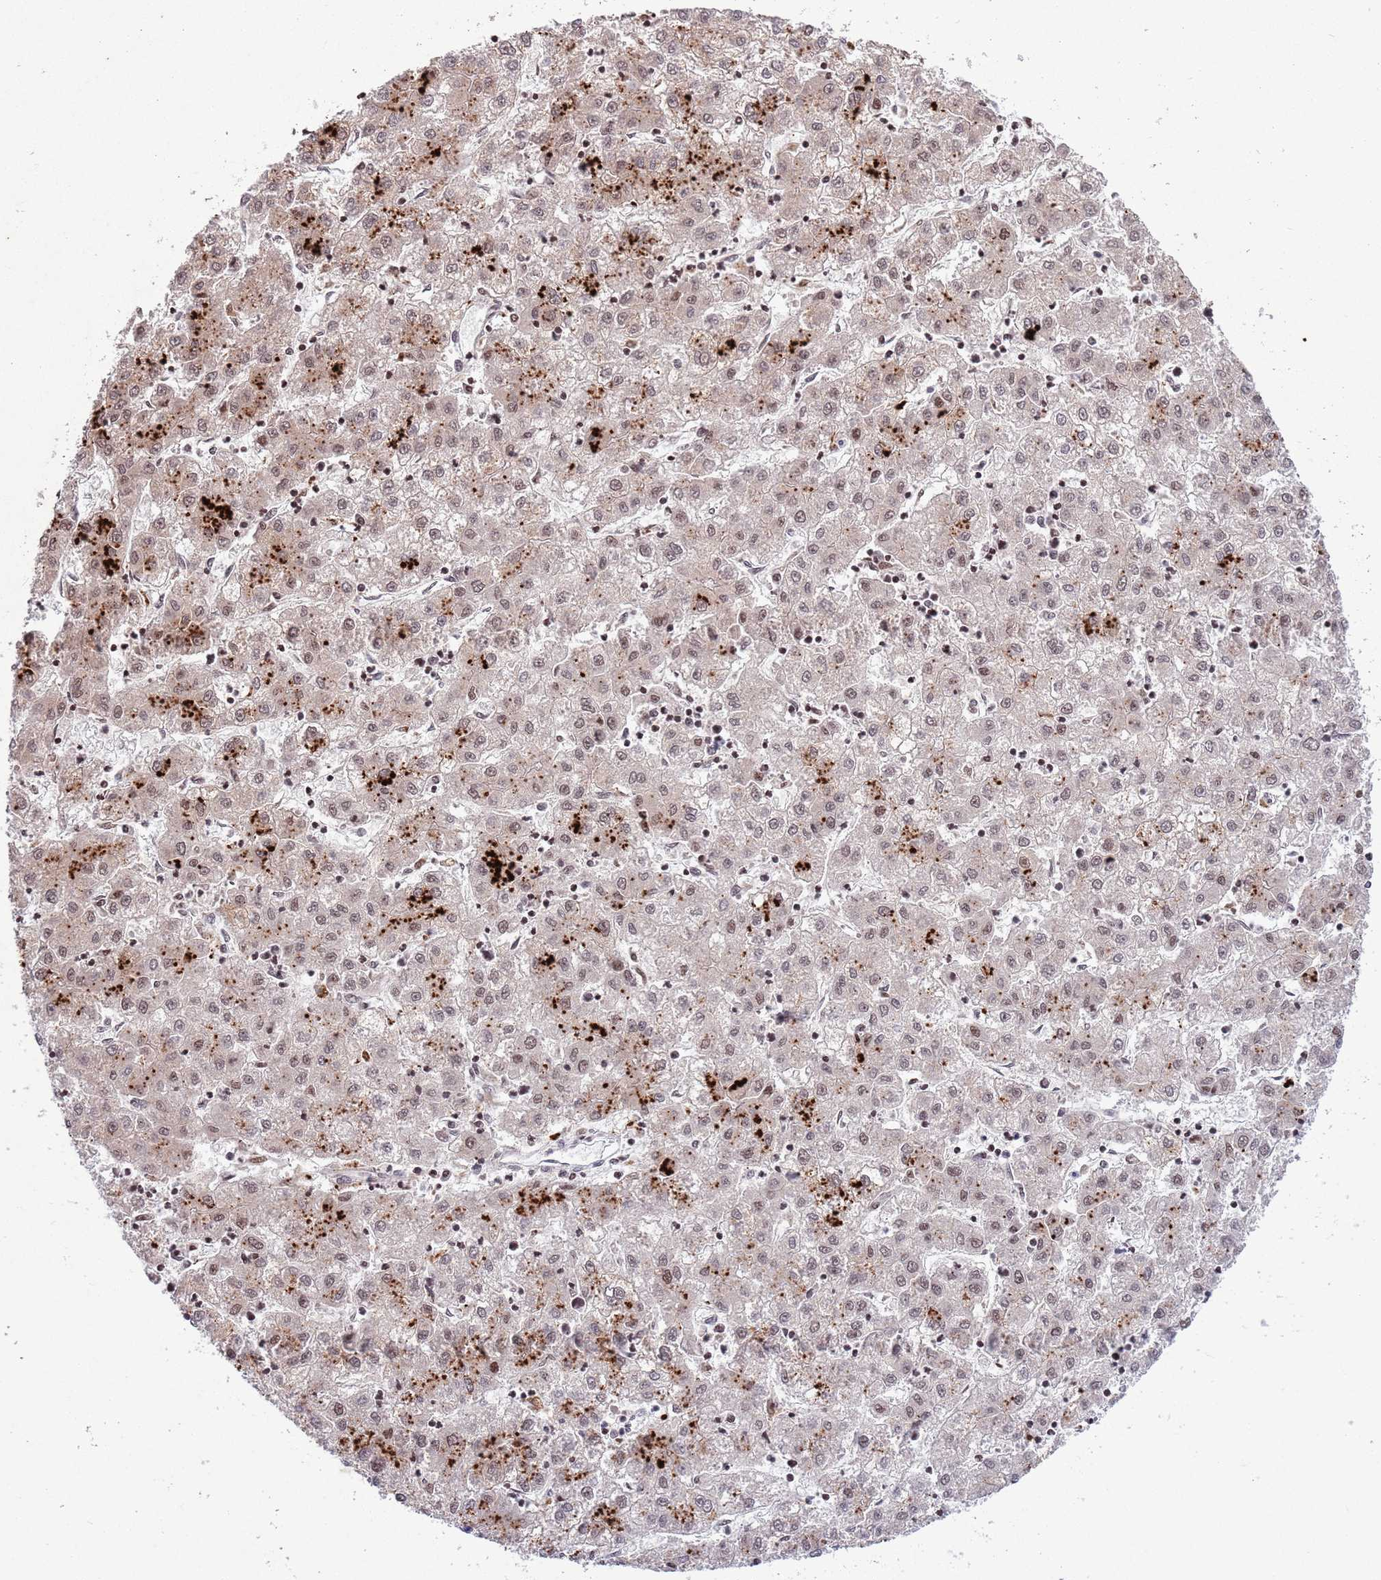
{"staining": {"intensity": "weak", "quantity": "25%-75%", "location": "nuclear"}, "tissue": "liver cancer", "cell_type": "Tumor cells", "image_type": "cancer", "snomed": [{"axis": "morphology", "description": "Carcinoma, Hepatocellular, NOS"}, {"axis": "topography", "description": "Liver"}], "caption": "This histopathology image displays hepatocellular carcinoma (liver) stained with immunohistochemistry (IHC) to label a protein in brown. The nuclear of tumor cells show weak positivity for the protein. Nuclei are counter-stained blue.", "gene": "TRIM27", "patient": {"sex": "male", "age": 72}}